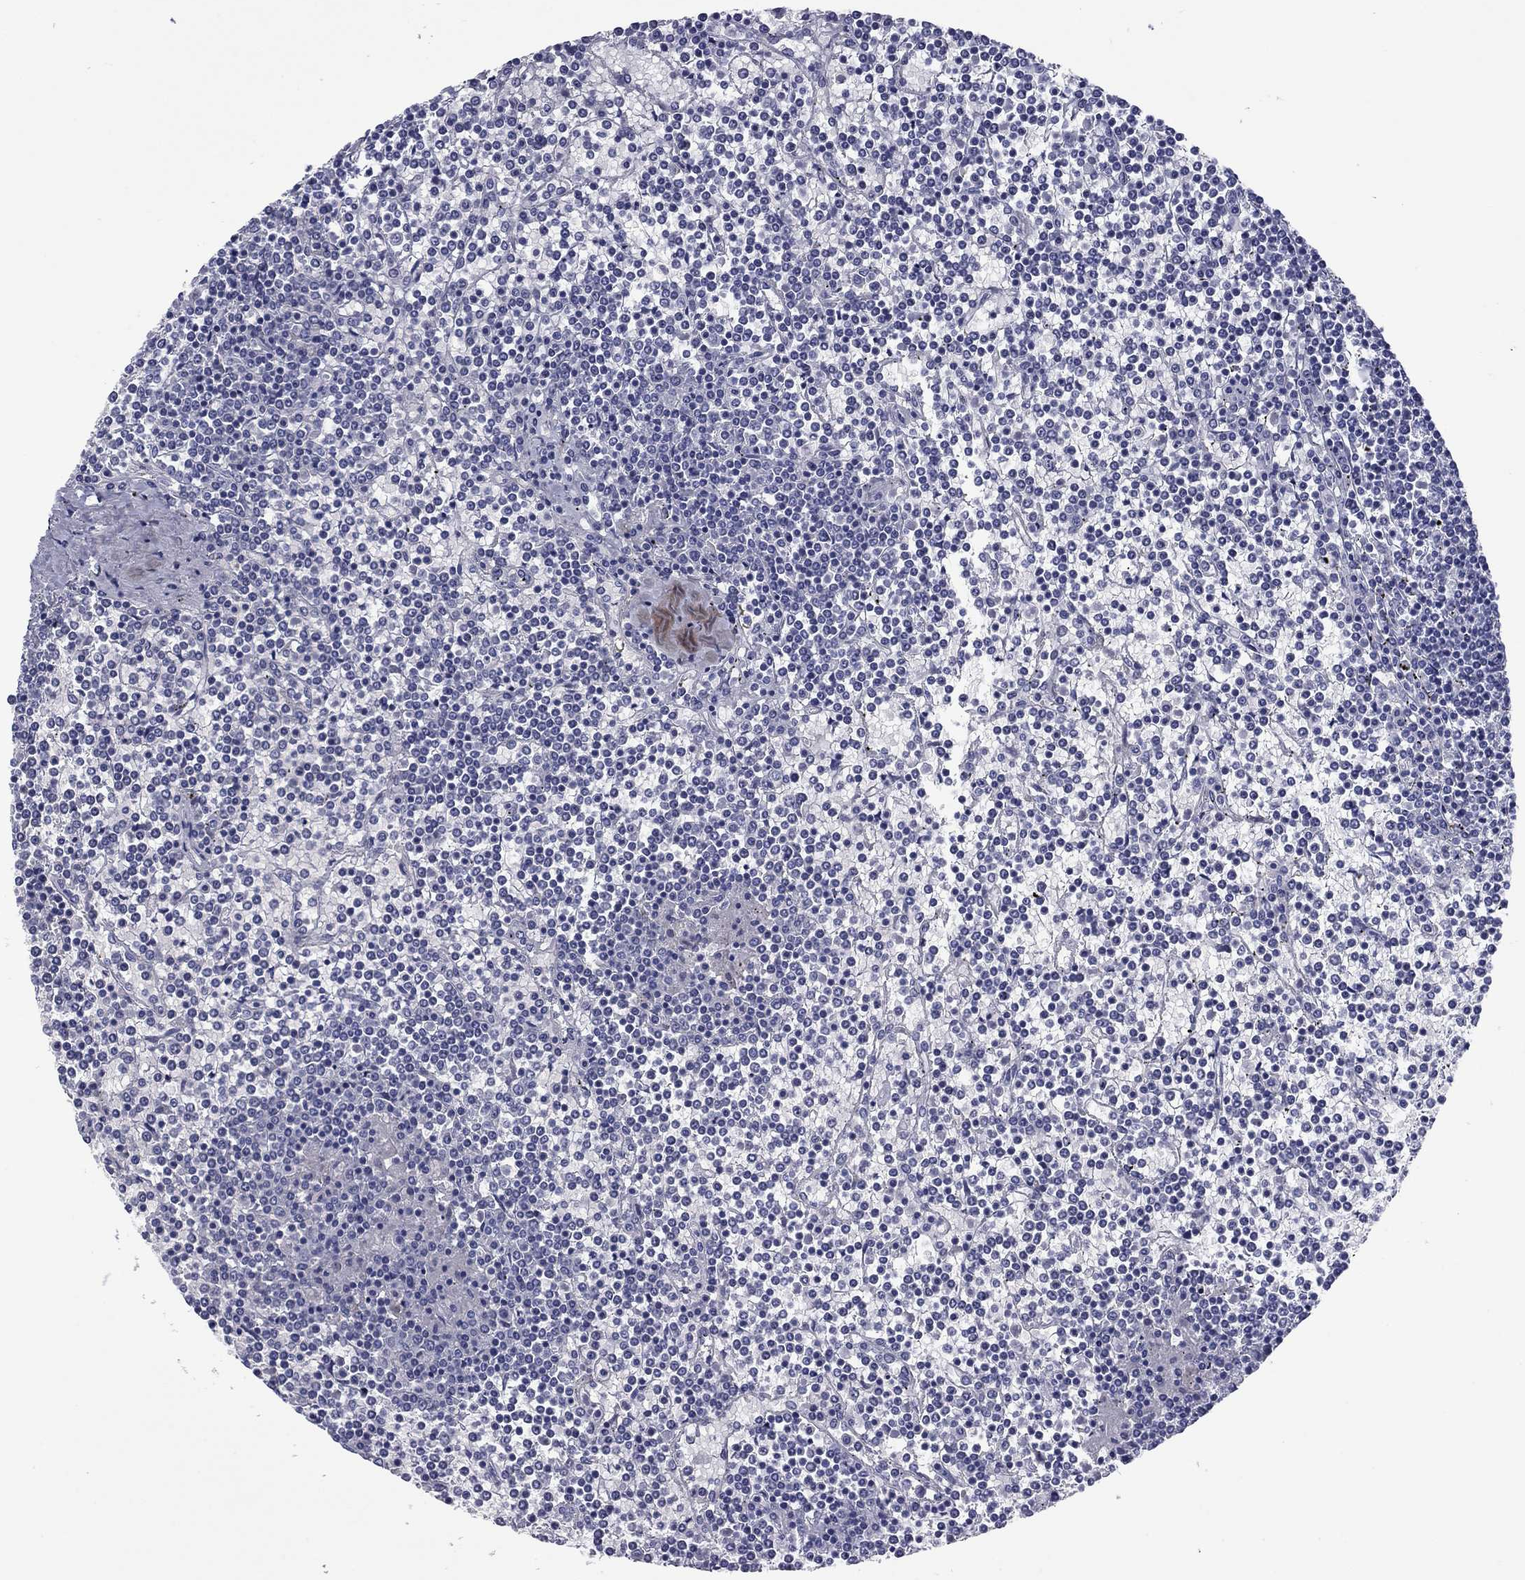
{"staining": {"intensity": "negative", "quantity": "none", "location": "none"}, "tissue": "lymphoma", "cell_type": "Tumor cells", "image_type": "cancer", "snomed": [{"axis": "morphology", "description": "Malignant lymphoma, non-Hodgkin's type, Low grade"}, {"axis": "topography", "description": "Spleen"}], "caption": "High magnification brightfield microscopy of malignant lymphoma, non-Hodgkin's type (low-grade) stained with DAB (brown) and counterstained with hematoxylin (blue): tumor cells show no significant staining. The staining was performed using DAB to visualize the protein expression in brown, while the nuclei were stained in blue with hematoxylin (Magnification: 20x).", "gene": "TCFL5", "patient": {"sex": "female", "age": 19}}